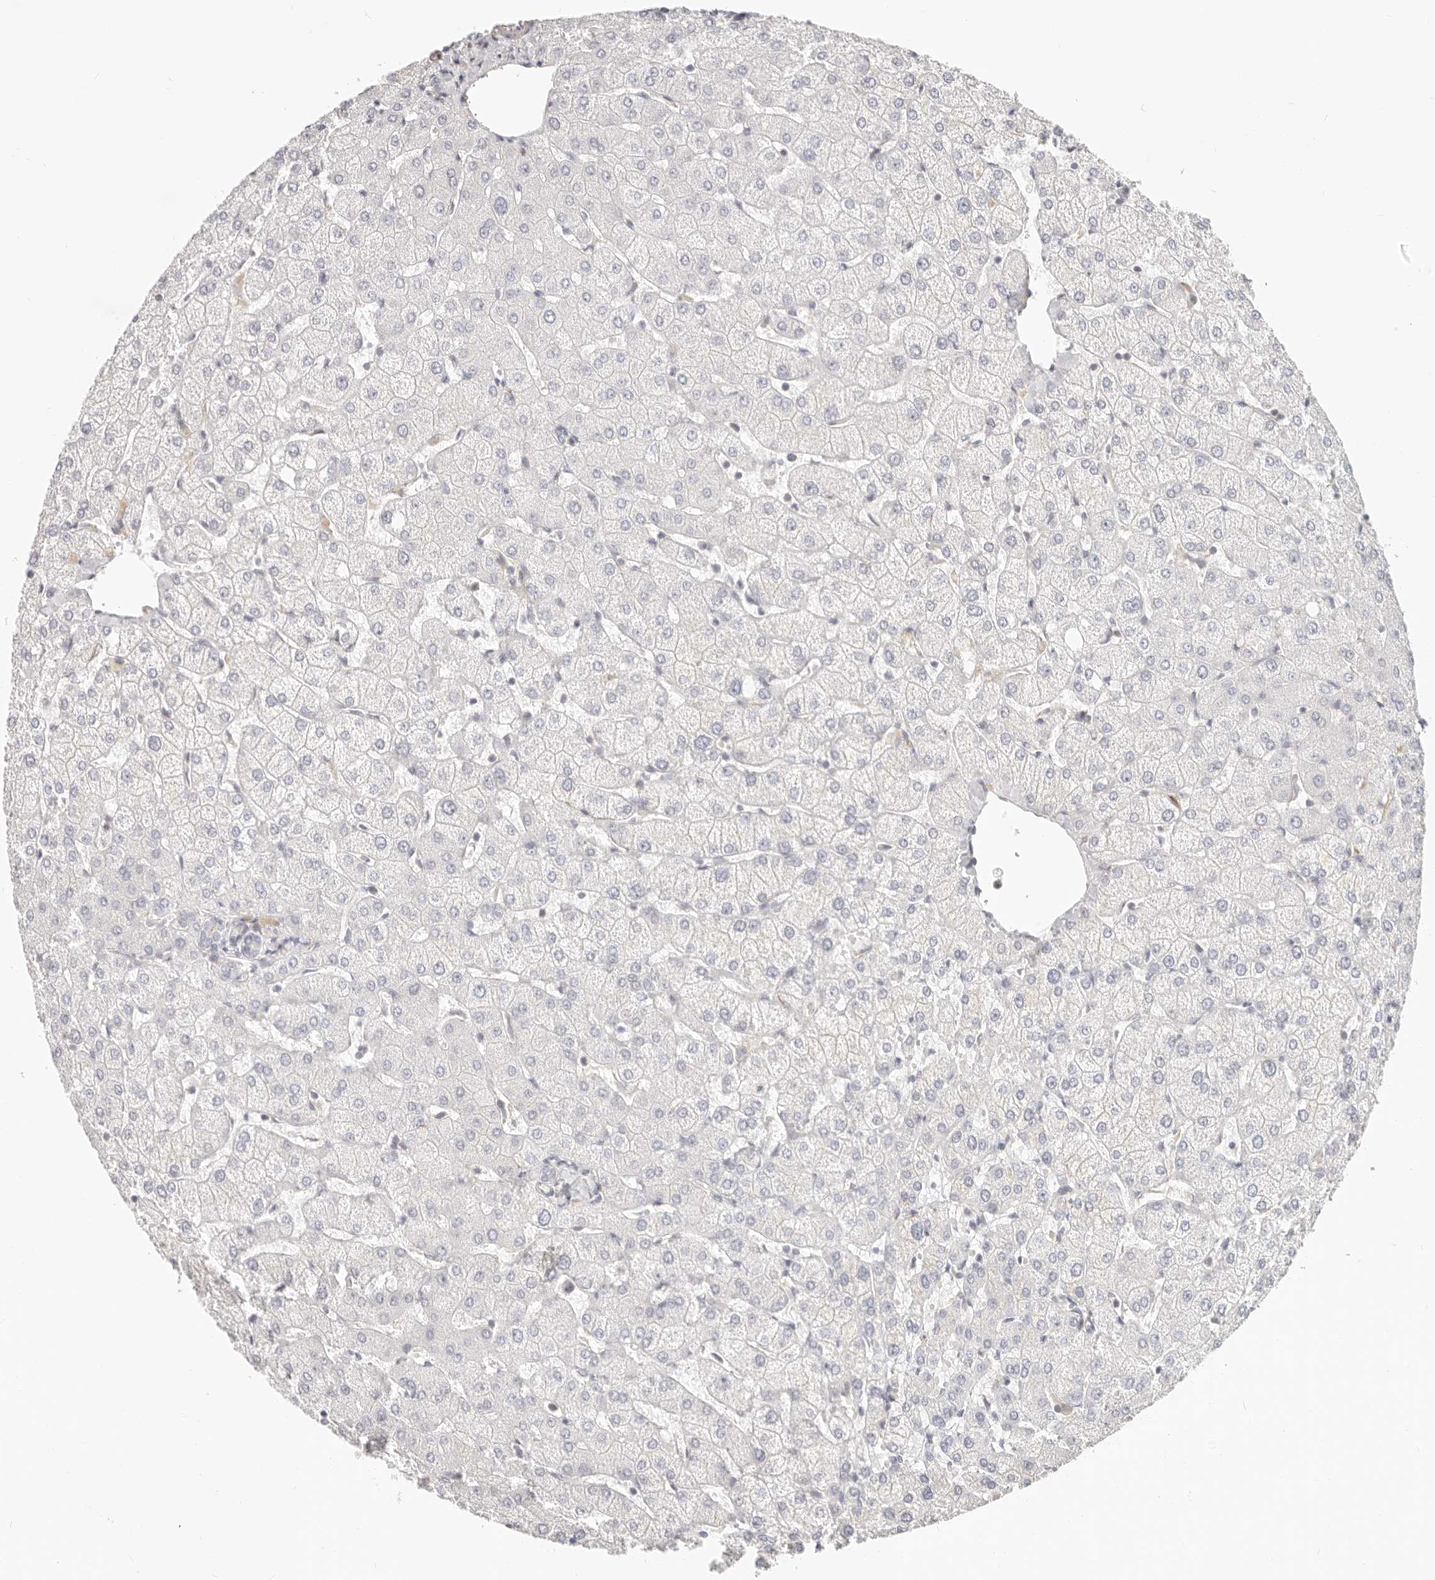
{"staining": {"intensity": "negative", "quantity": "none", "location": "none"}, "tissue": "liver", "cell_type": "Cholangiocytes", "image_type": "normal", "snomed": [{"axis": "morphology", "description": "Normal tissue, NOS"}, {"axis": "topography", "description": "Liver"}], "caption": "DAB immunohistochemical staining of unremarkable liver reveals no significant positivity in cholangiocytes. (DAB (3,3'-diaminobenzidine) IHC visualized using brightfield microscopy, high magnification).", "gene": "DTNBP1", "patient": {"sex": "female", "age": 54}}